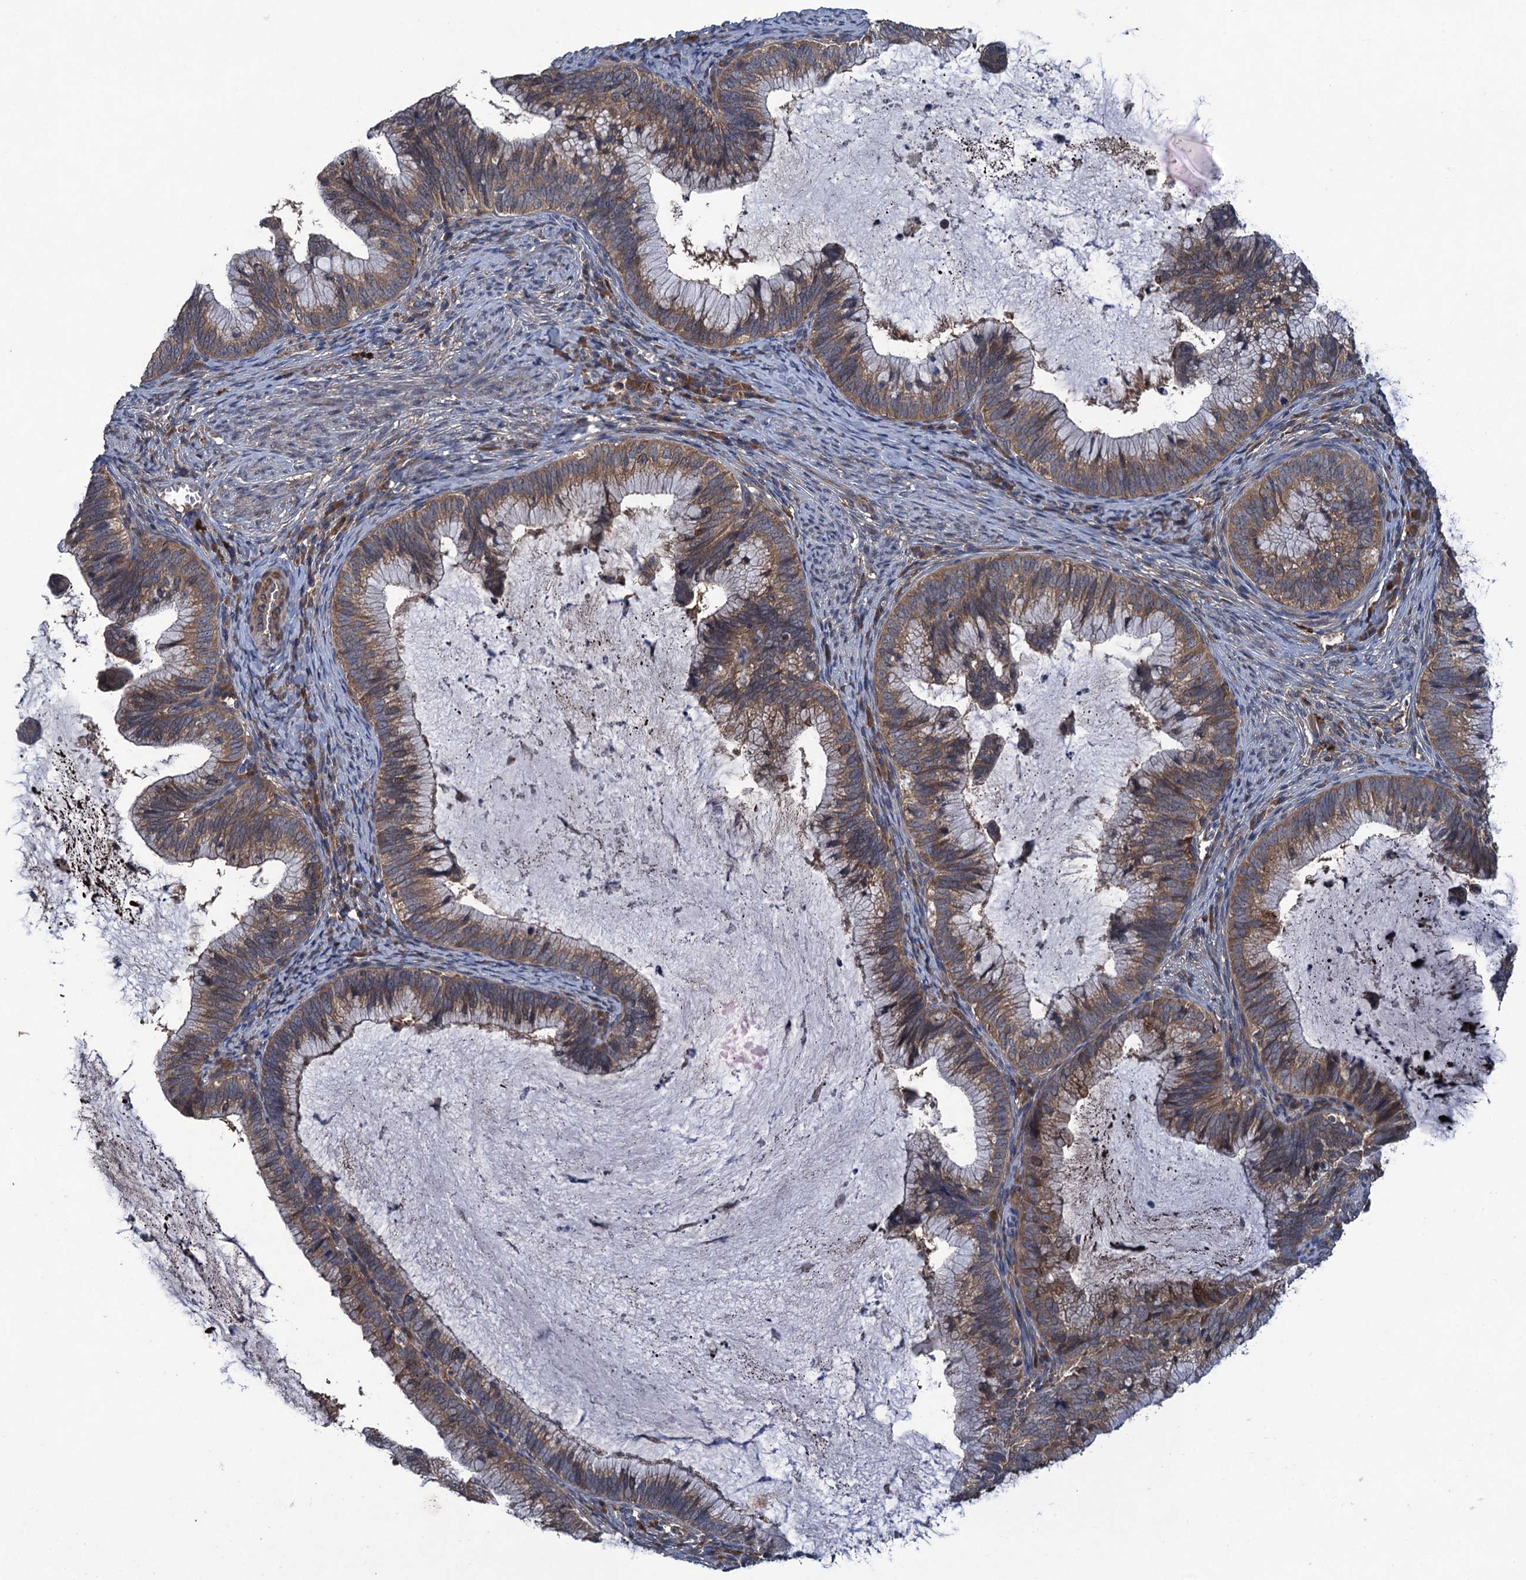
{"staining": {"intensity": "moderate", "quantity": ">75%", "location": "cytoplasmic/membranous"}, "tissue": "cervical cancer", "cell_type": "Tumor cells", "image_type": "cancer", "snomed": [{"axis": "morphology", "description": "Adenocarcinoma, NOS"}, {"axis": "topography", "description": "Cervix"}], "caption": "Cervical cancer was stained to show a protein in brown. There is medium levels of moderate cytoplasmic/membranous expression in about >75% of tumor cells.", "gene": "CNTN5", "patient": {"sex": "female", "age": 36}}